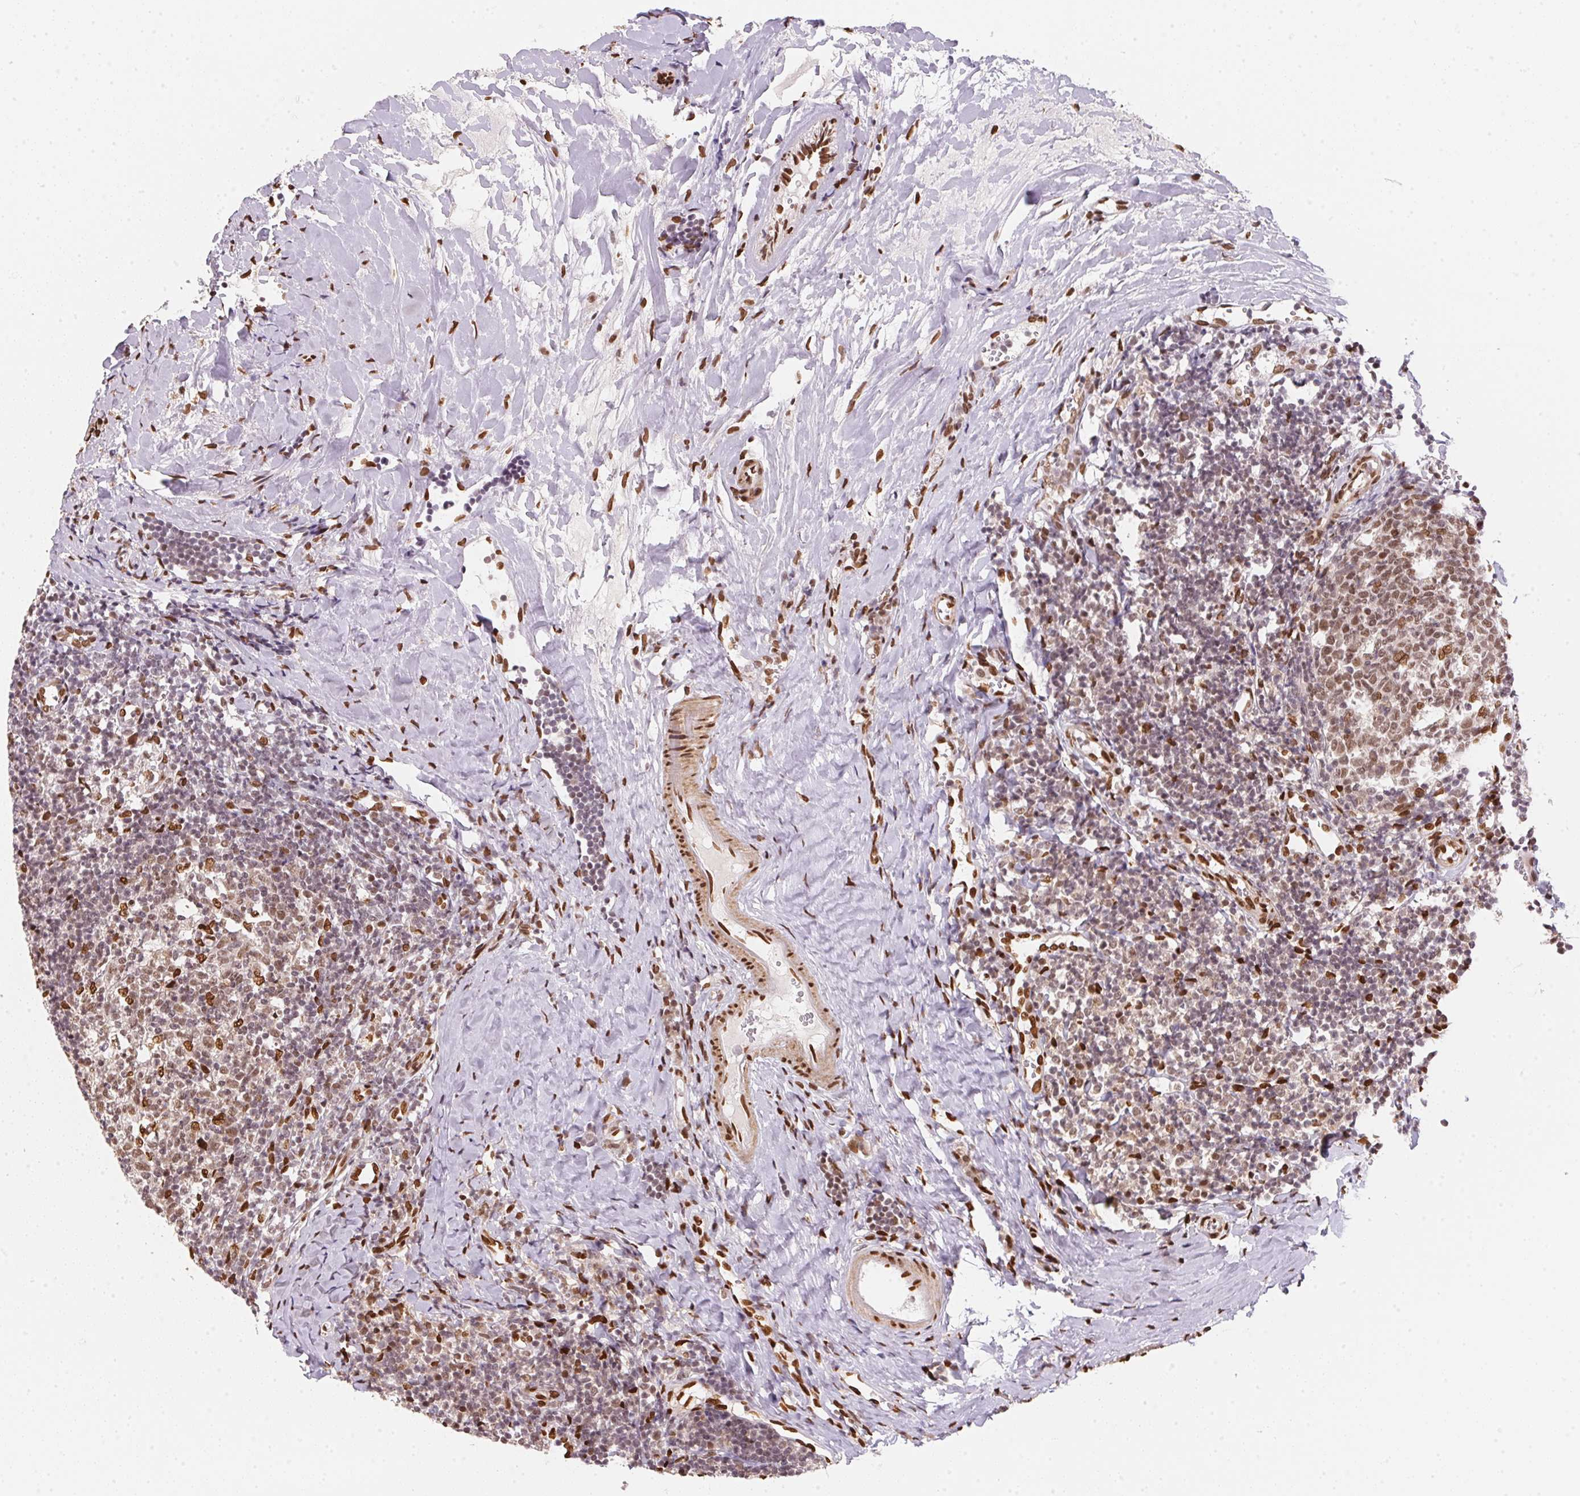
{"staining": {"intensity": "strong", "quantity": ">75%", "location": "nuclear"}, "tissue": "tonsil", "cell_type": "Germinal center cells", "image_type": "normal", "snomed": [{"axis": "morphology", "description": "Normal tissue, NOS"}, {"axis": "topography", "description": "Tonsil"}], "caption": "This histopathology image reveals unremarkable tonsil stained with immunohistochemistry to label a protein in brown. The nuclear of germinal center cells show strong positivity for the protein. Nuclei are counter-stained blue.", "gene": "SAP30BP", "patient": {"sex": "female", "age": 10}}